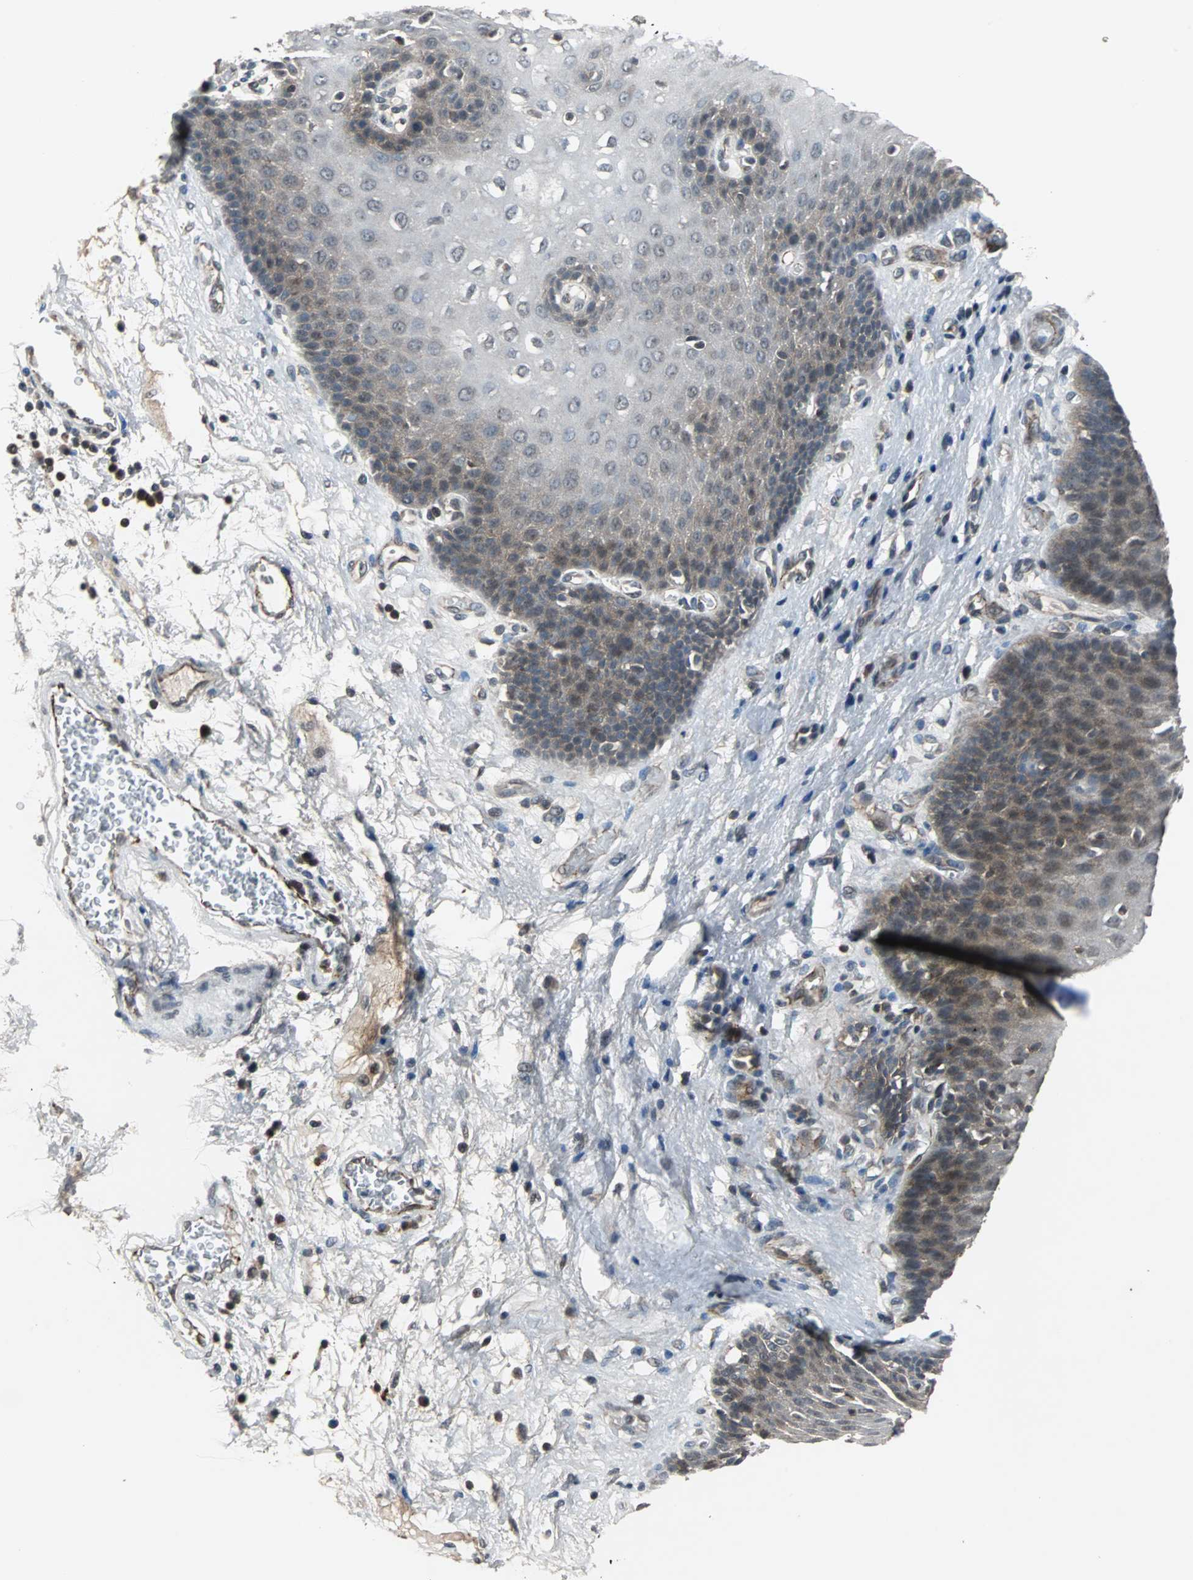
{"staining": {"intensity": "weak", "quantity": "<25%", "location": "cytoplasmic/membranous"}, "tissue": "esophagus", "cell_type": "Squamous epithelial cells", "image_type": "normal", "snomed": [{"axis": "morphology", "description": "Normal tissue, NOS"}, {"axis": "topography", "description": "Esophagus"}], "caption": "The image displays no staining of squamous epithelial cells in unremarkable esophagus.", "gene": "LSR", "patient": {"sex": "male", "age": 48}}